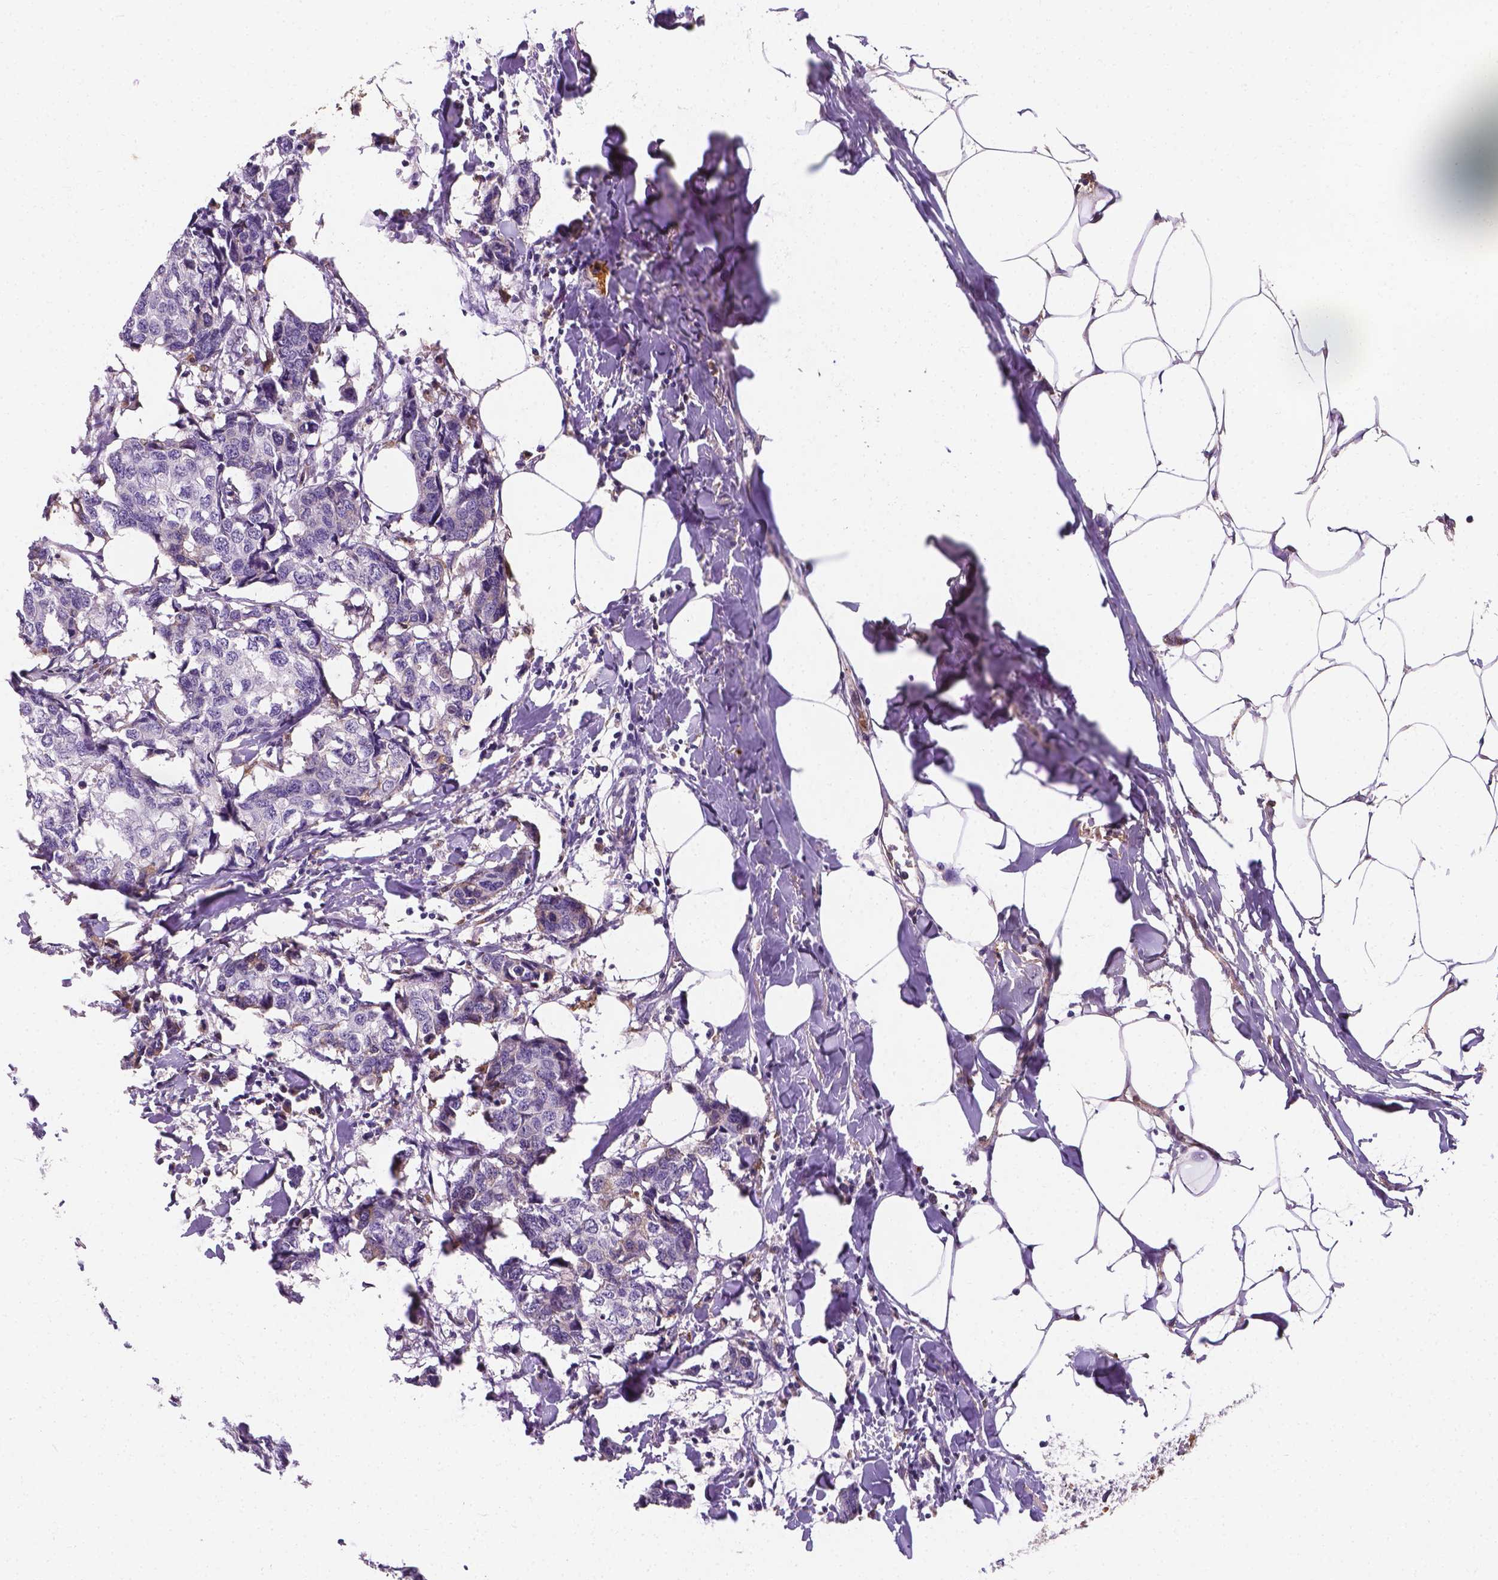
{"staining": {"intensity": "negative", "quantity": "none", "location": "none"}, "tissue": "breast cancer", "cell_type": "Tumor cells", "image_type": "cancer", "snomed": [{"axis": "morphology", "description": "Duct carcinoma"}, {"axis": "topography", "description": "Breast"}], "caption": "This is an IHC histopathology image of breast cancer (invasive ductal carcinoma). There is no expression in tumor cells.", "gene": "APOE", "patient": {"sex": "female", "age": 27}}